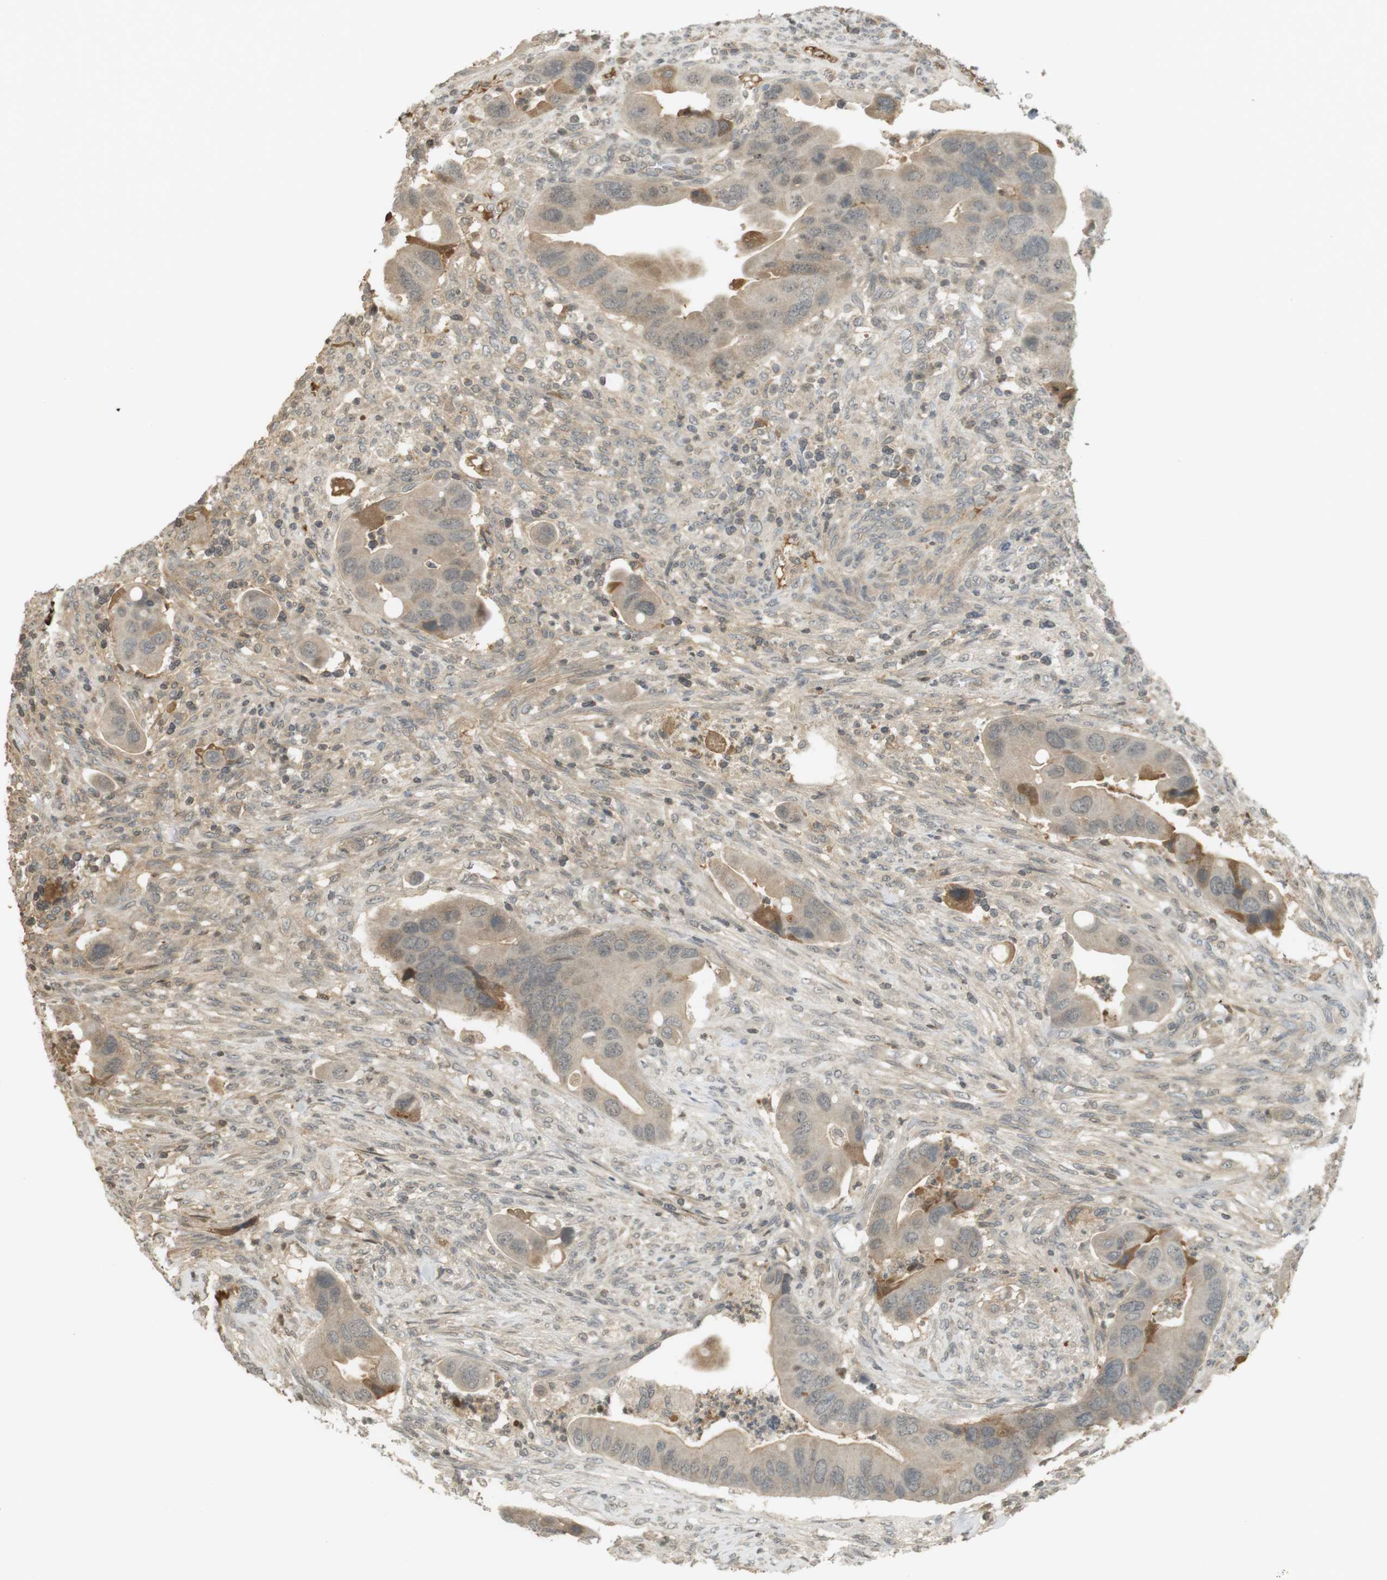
{"staining": {"intensity": "weak", "quantity": "<25%", "location": "cytoplasmic/membranous,nuclear"}, "tissue": "colorectal cancer", "cell_type": "Tumor cells", "image_type": "cancer", "snomed": [{"axis": "morphology", "description": "Adenocarcinoma, NOS"}, {"axis": "topography", "description": "Rectum"}], "caption": "The micrograph demonstrates no staining of tumor cells in colorectal cancer (adenocarcinoma).", "gene": "SRR", "patient": {"sex": "female", "age": 57}}